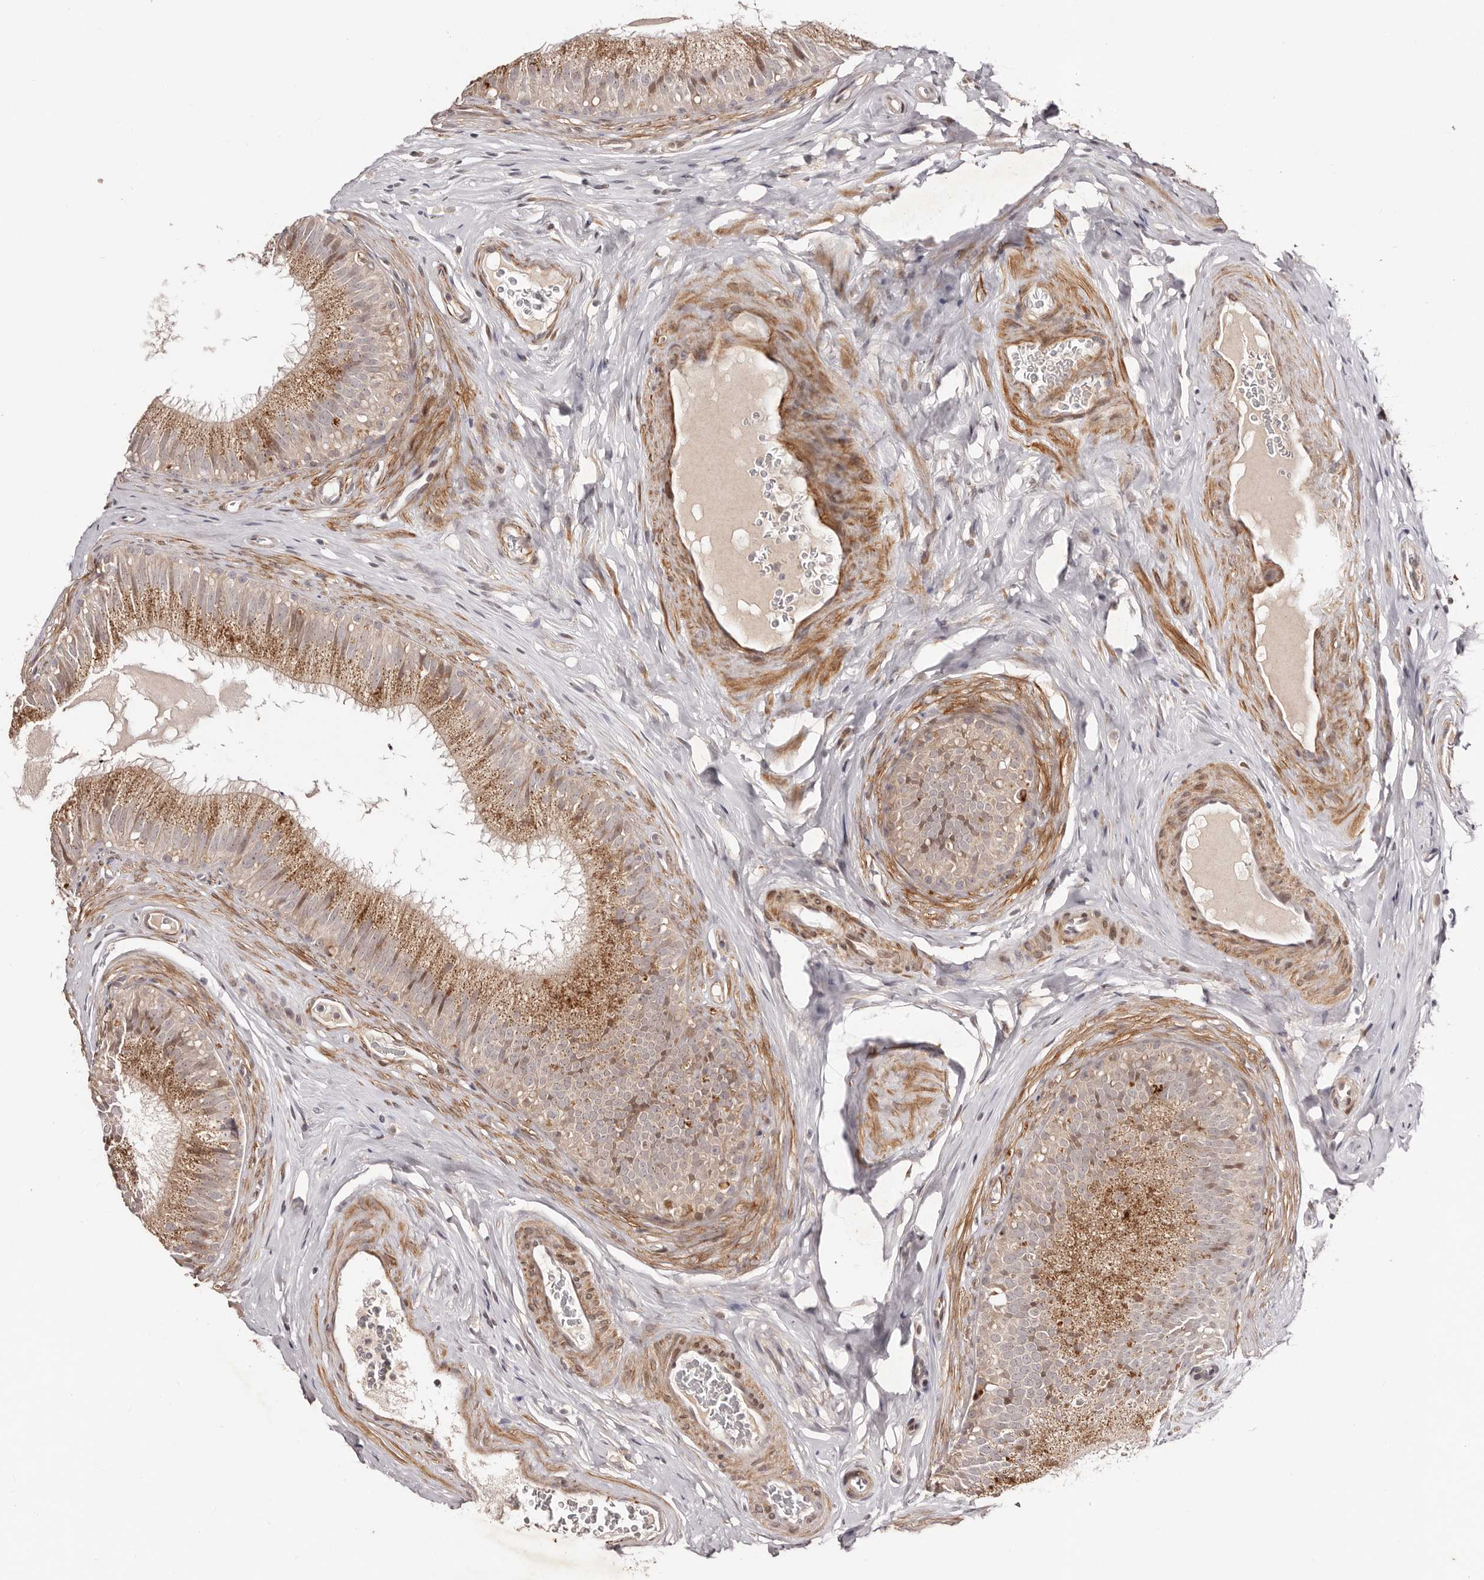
{"staining": {"intensity": "moderate", "quantity": ">75%", "location": "cytoplasmic/membranous"}, "tissue": "epididymis", "cell_type": "Glandular cells", "image_type": "normal", "snomed": [{"axis": "morphology", "description": "Normal tissue, NOS"}, {"axis": "topography", "description": "Epididymis"}], "caption": "An immunohistochemistry micrograph of unremarkable tissue is shown. Protein staining in brown labels moderate cytoplasmic/membranous positivity in epididymis within glandular cells. Using DAB (brown) and hematoxylin (blue) stains, captured at high magnification using brightfield microscopy.", "gene": "MICAL2", "patient": {"sex": "male", "age": 29}}